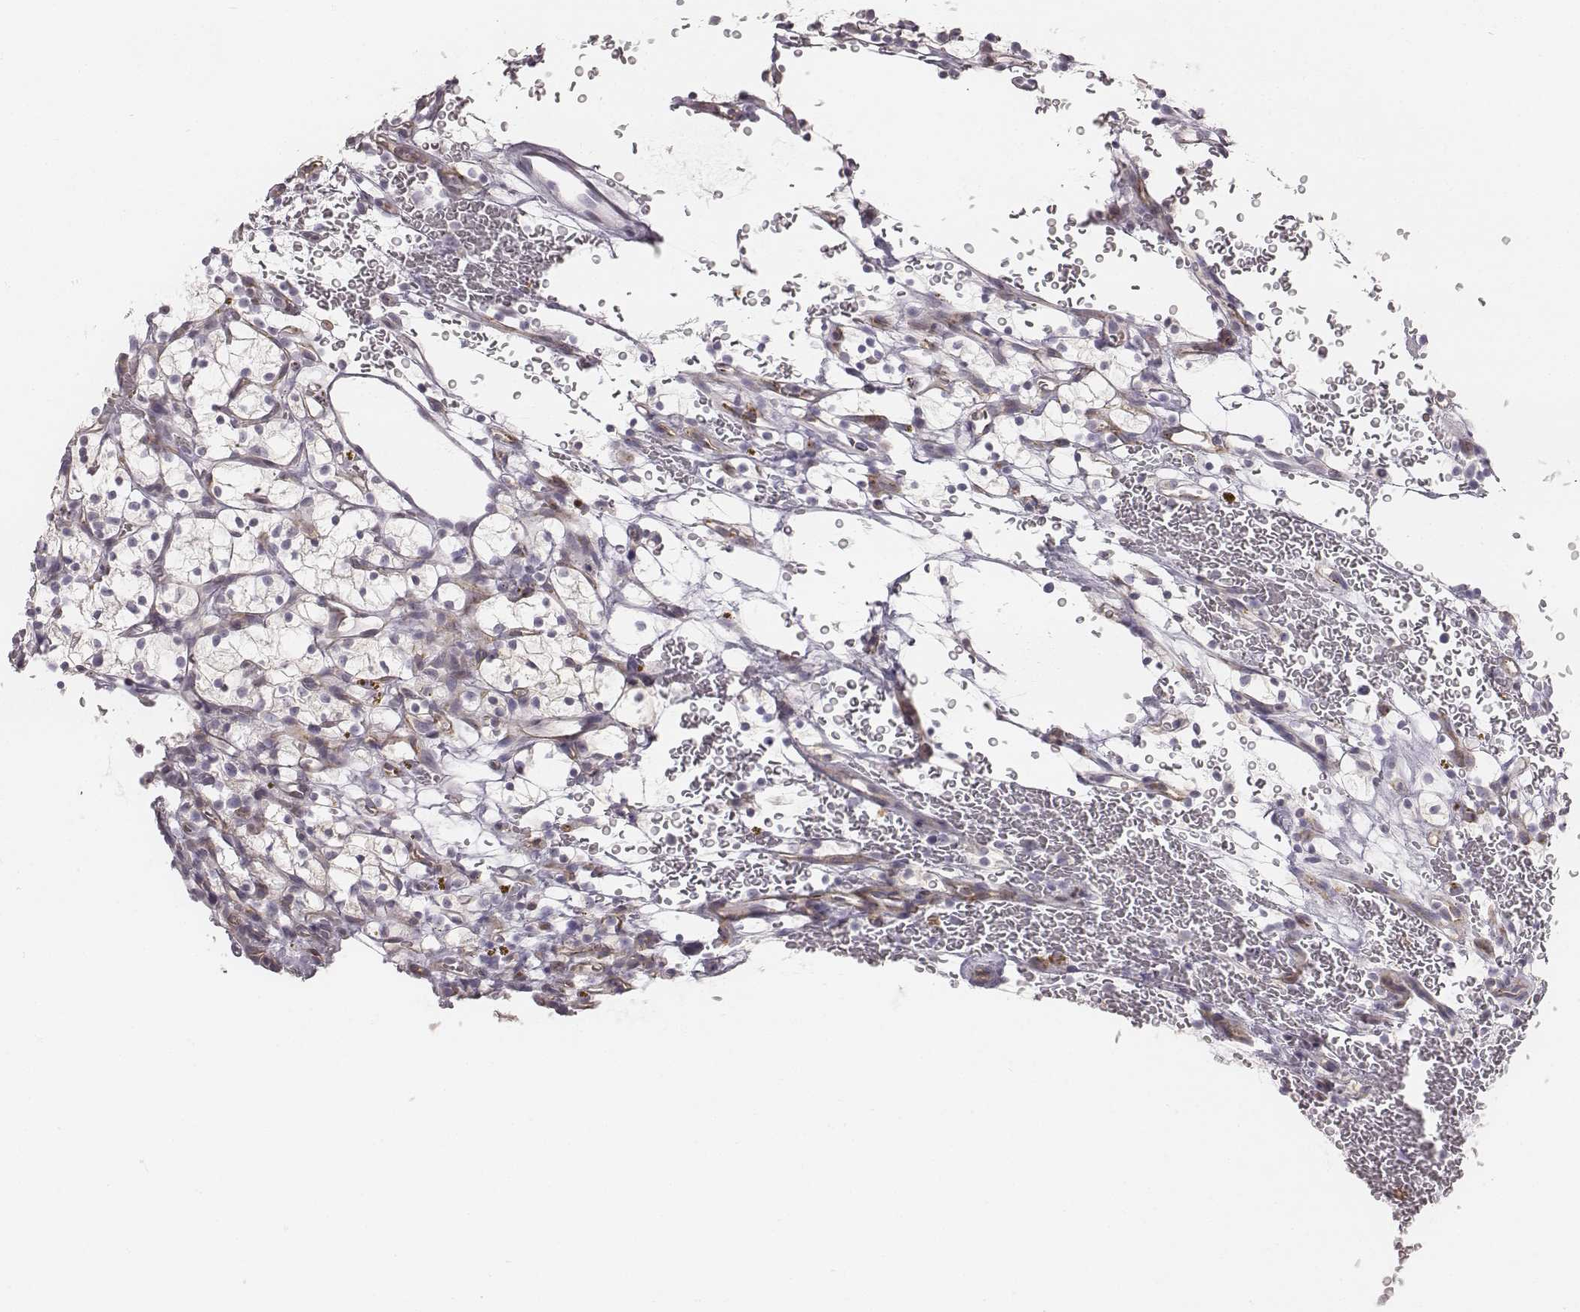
{"staining": {"intensity": "negative", "quantity": "none", "location": "none"}, "tissue": "renal cancer", "cell_type": "Tumor cells", "image_type": "cancer", "snomed": [{"axis": "morphology", "description": "Adenocarcinoma, NOS"}, {"axis": "topography", "description": "Kidney"}], "caption": "The image exhibits no staining of tumor cells in renal cancer. (DAB immunohistochemistry (IHC), high magnification).", "gene": "KCNJ12", "patient": {"sex": "female", "age": 64}}